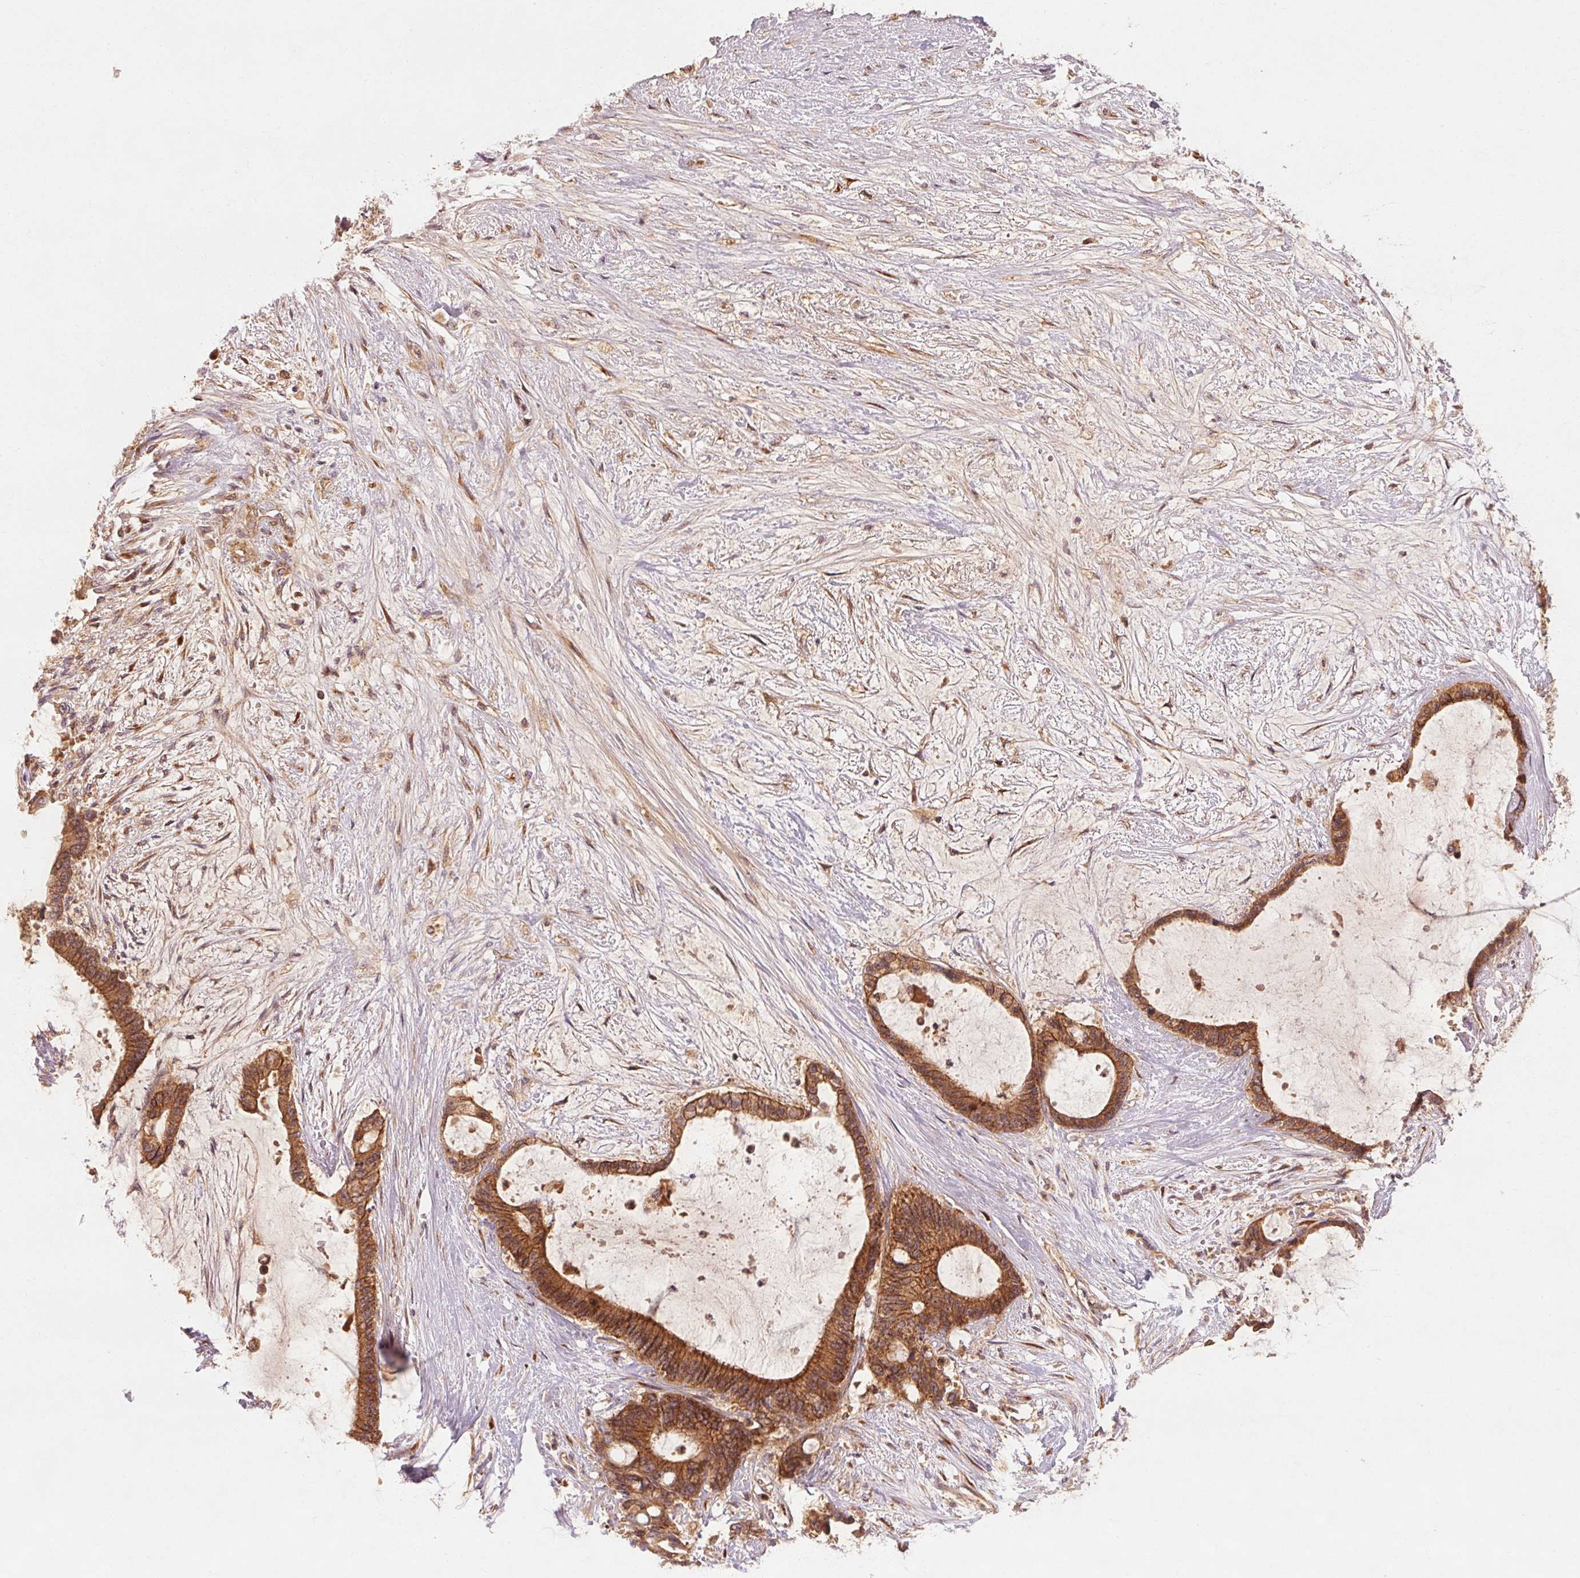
{"staining": {"intensity": "strong", "quantity": ">75%", "location": "cytoplasmic/membranous"}, "tissue": "liver cancer", "cell_type": "Tumor cells", "image_type": "cancer", "snomed": [{"axis": "morphology", "description": "Normal tissue, NOS"}, {"axis": "morphology", "description": "Cholangiocarcinoma"}, {"axis": "topography", "description": "Liver"}, {"axis": "topography", "description": "Peripheral nerve tissue"}], "caption": "Liver cancer (cholangiocarcinoma) tissue exhibits strong cytoplasmic/membranous expression in approximately >75% of tumor cells, visualized by immunohistochemistry. Immunohistochemistry stains the protein of interest in brown and the nuclei are stained blue.", "gene": "CTNNA1", "patient": {"sex": "female", "age": 73}}